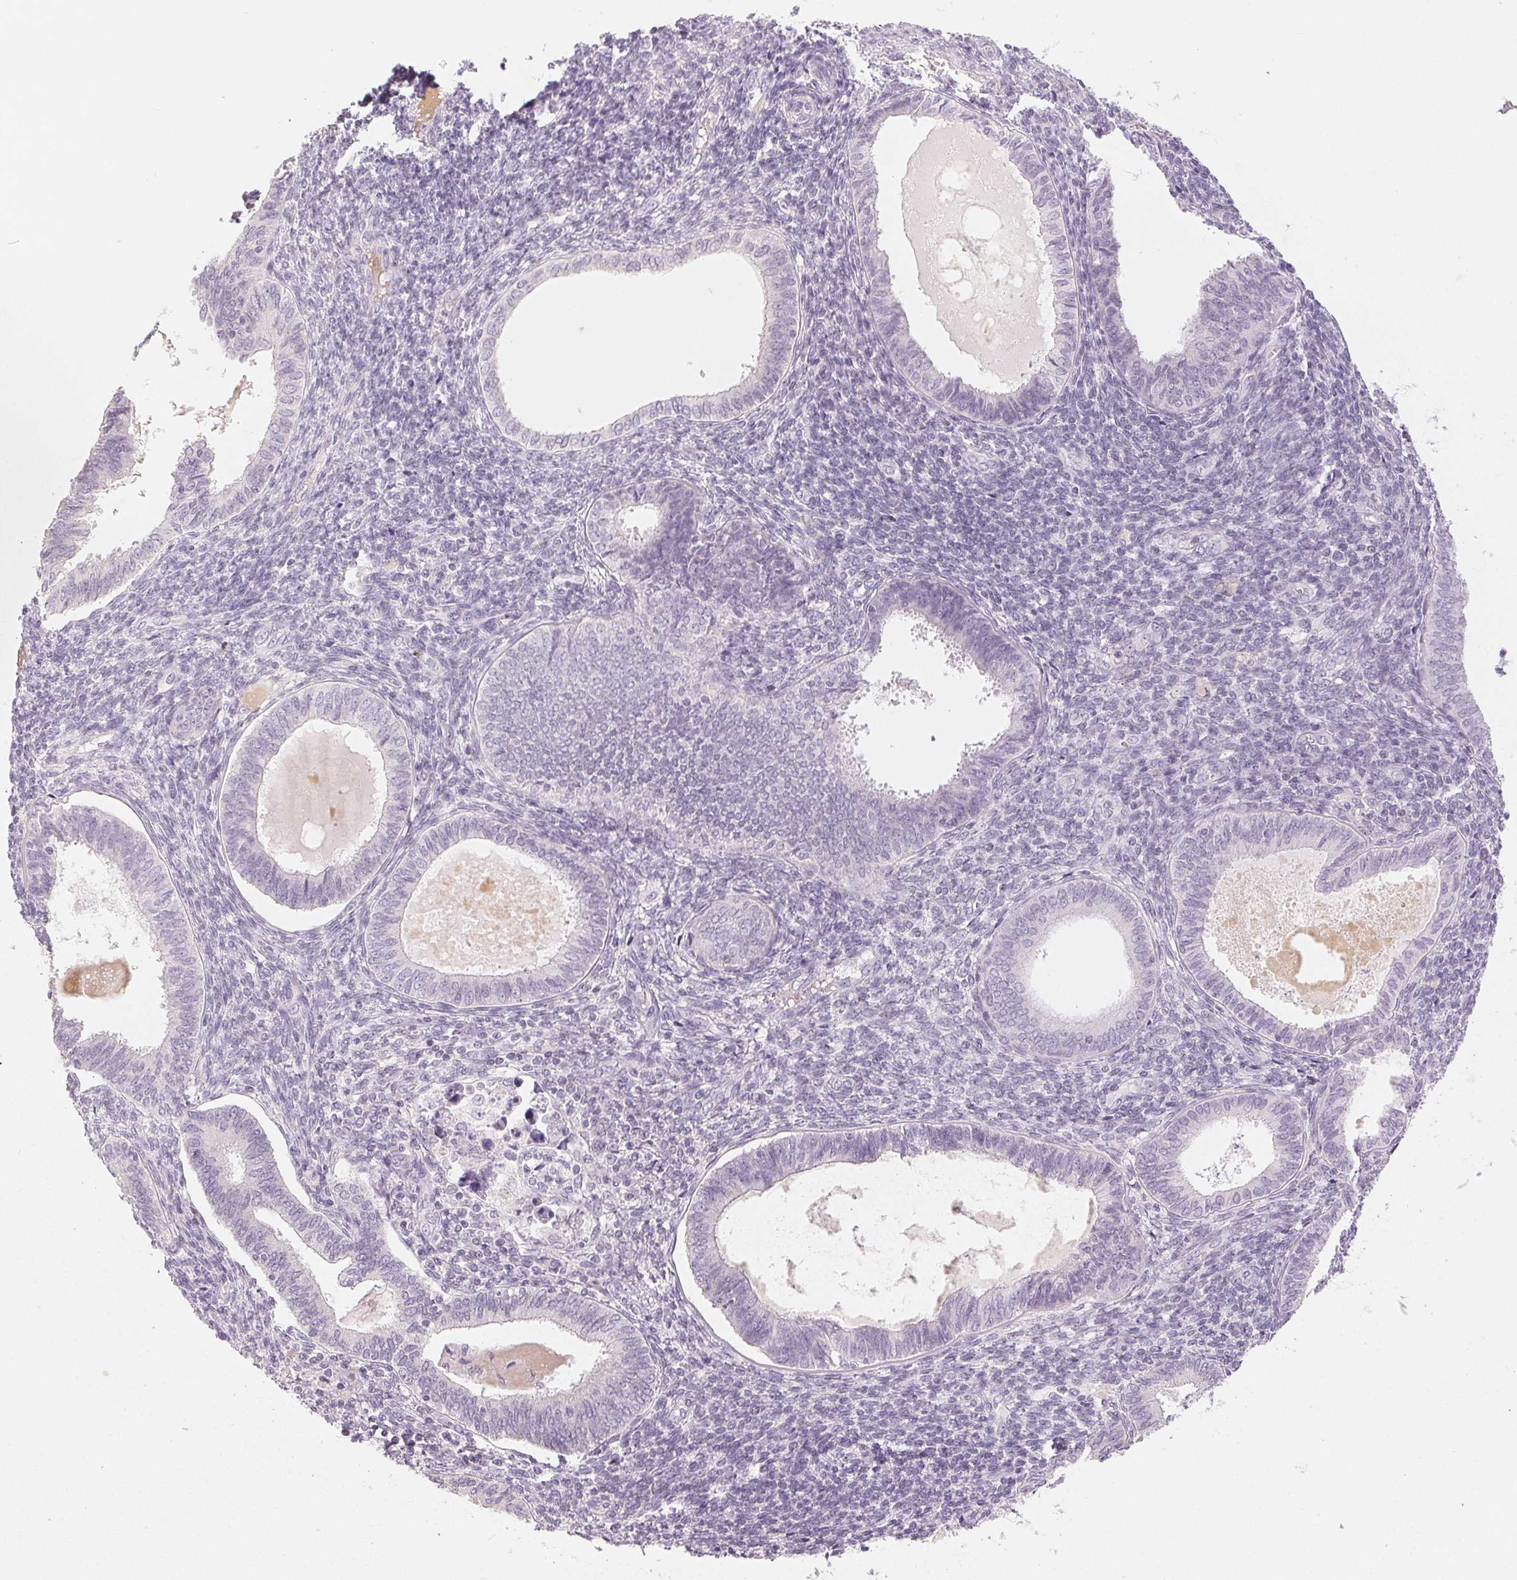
{"staining": {"intensity": "negative", "quantity": "none", "location": "none"}, "tissue": "endometrial cancer", "cell_type": "Tumor cells", "image_type": "cancer", "snomed": [{"axis": "morphology", "description": "Adenocarcinoma, NOS"}, {"axis": "topography", "description": "Uterus"}], "caption": "IHC photomicrograph of neoplastic tissue: human endometrial cancer stained with DAB reveals no significant protein expression in tumor cells.", "gene": "LVRN", "patient": {"sex": "female", "age": 62}}